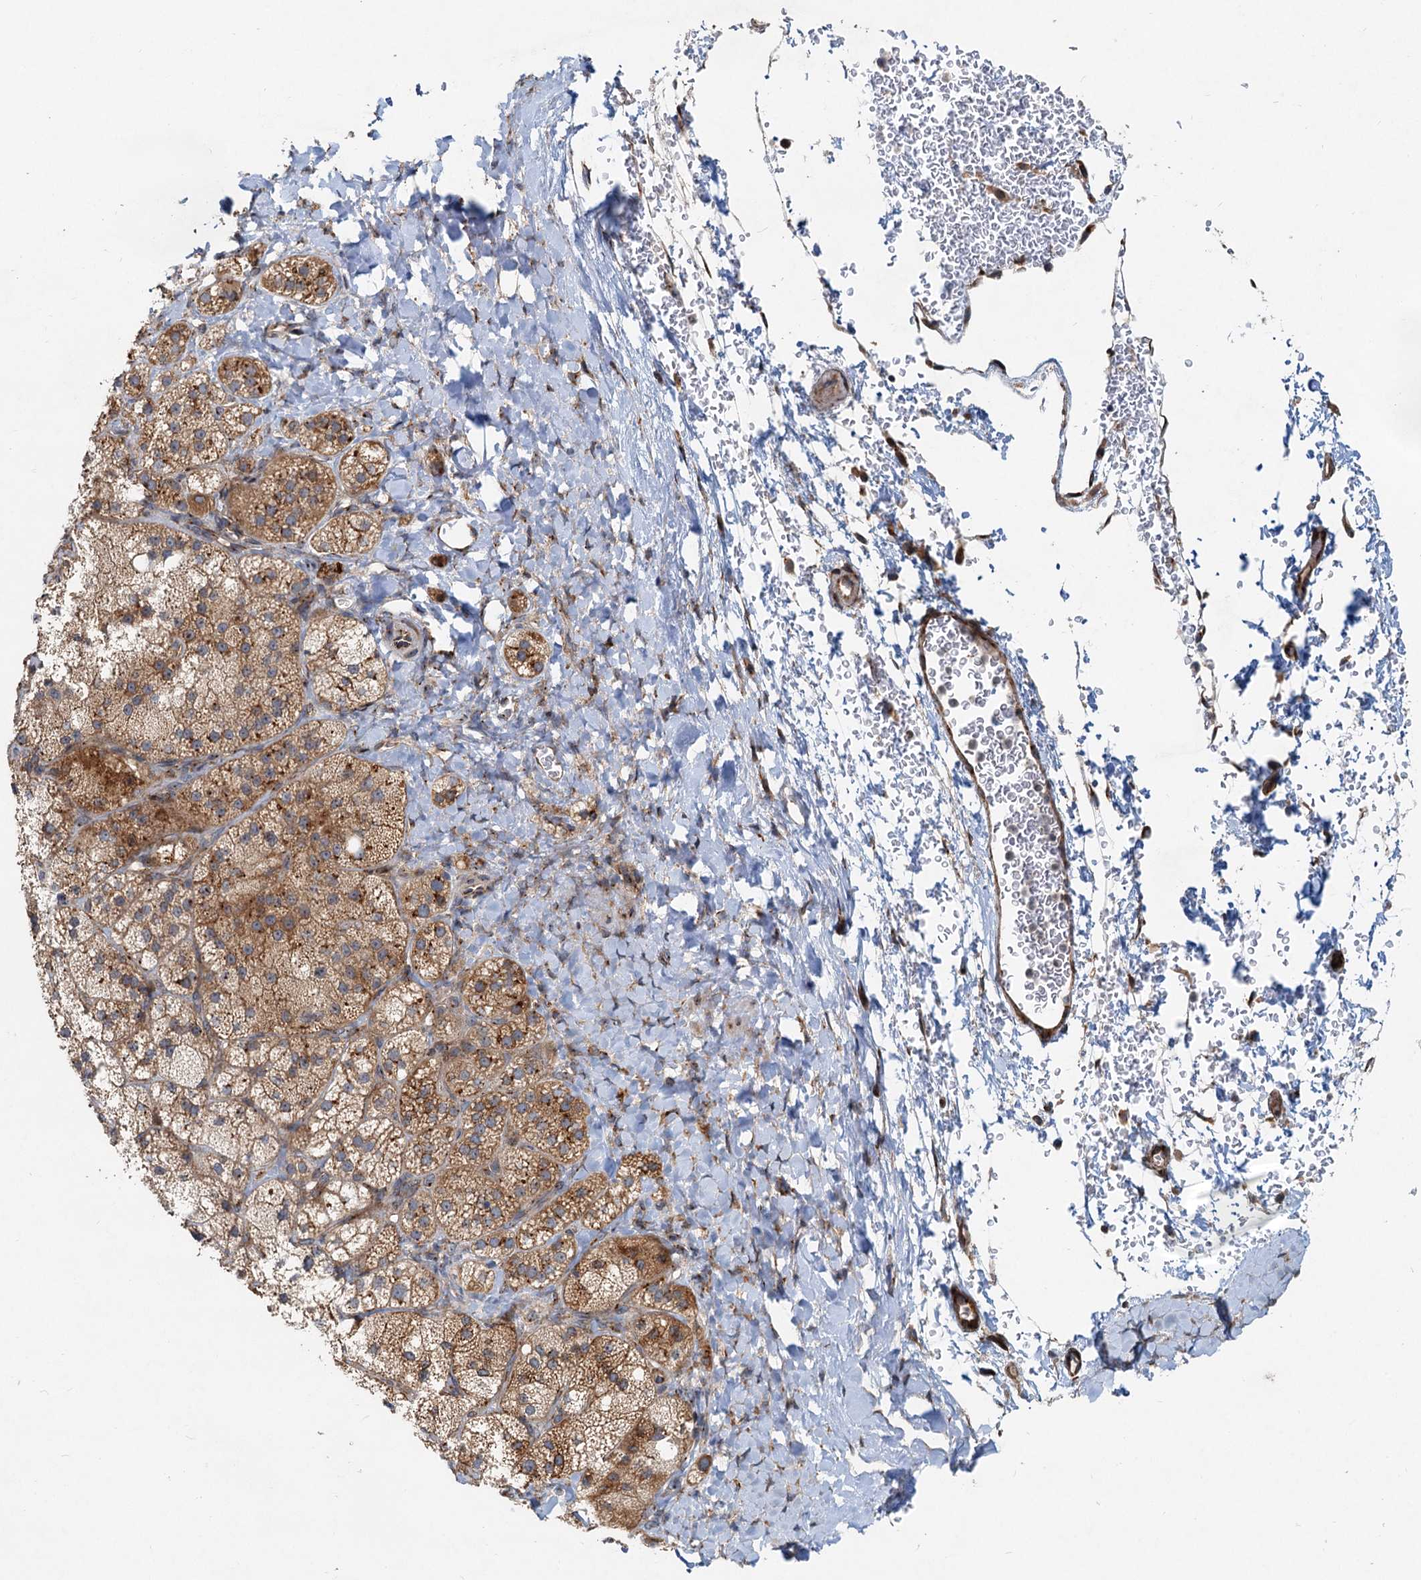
{"staining": {"intensity": "moderate", "quantity": "25%-75%", "location": "cytoplasmic/membranous"}, "tissue": "adrenal gland", "cell_type": "Glandular cells", "image_type": "normal", "snomed": [{"axis": "morphology", "description": "Normal tissue, NOS"}, {"axis": "topography", "description": "Adrenal gland"}], "caption": "High-magnification brightfield microscopy of benign adrenal gland stained with DAB (brown) and counterstained with hematoxylin (blue). glandular cells exhibit moderate cytoplasmic/membranous positivity is seen in about25%-75% of cells. (DAB (3,3'-diaminobenzidine) IHC, brown staining for protein, blue staining for nuclei).", "gene": "CEP68", "patient": {"sex": "male", "age": 61}}